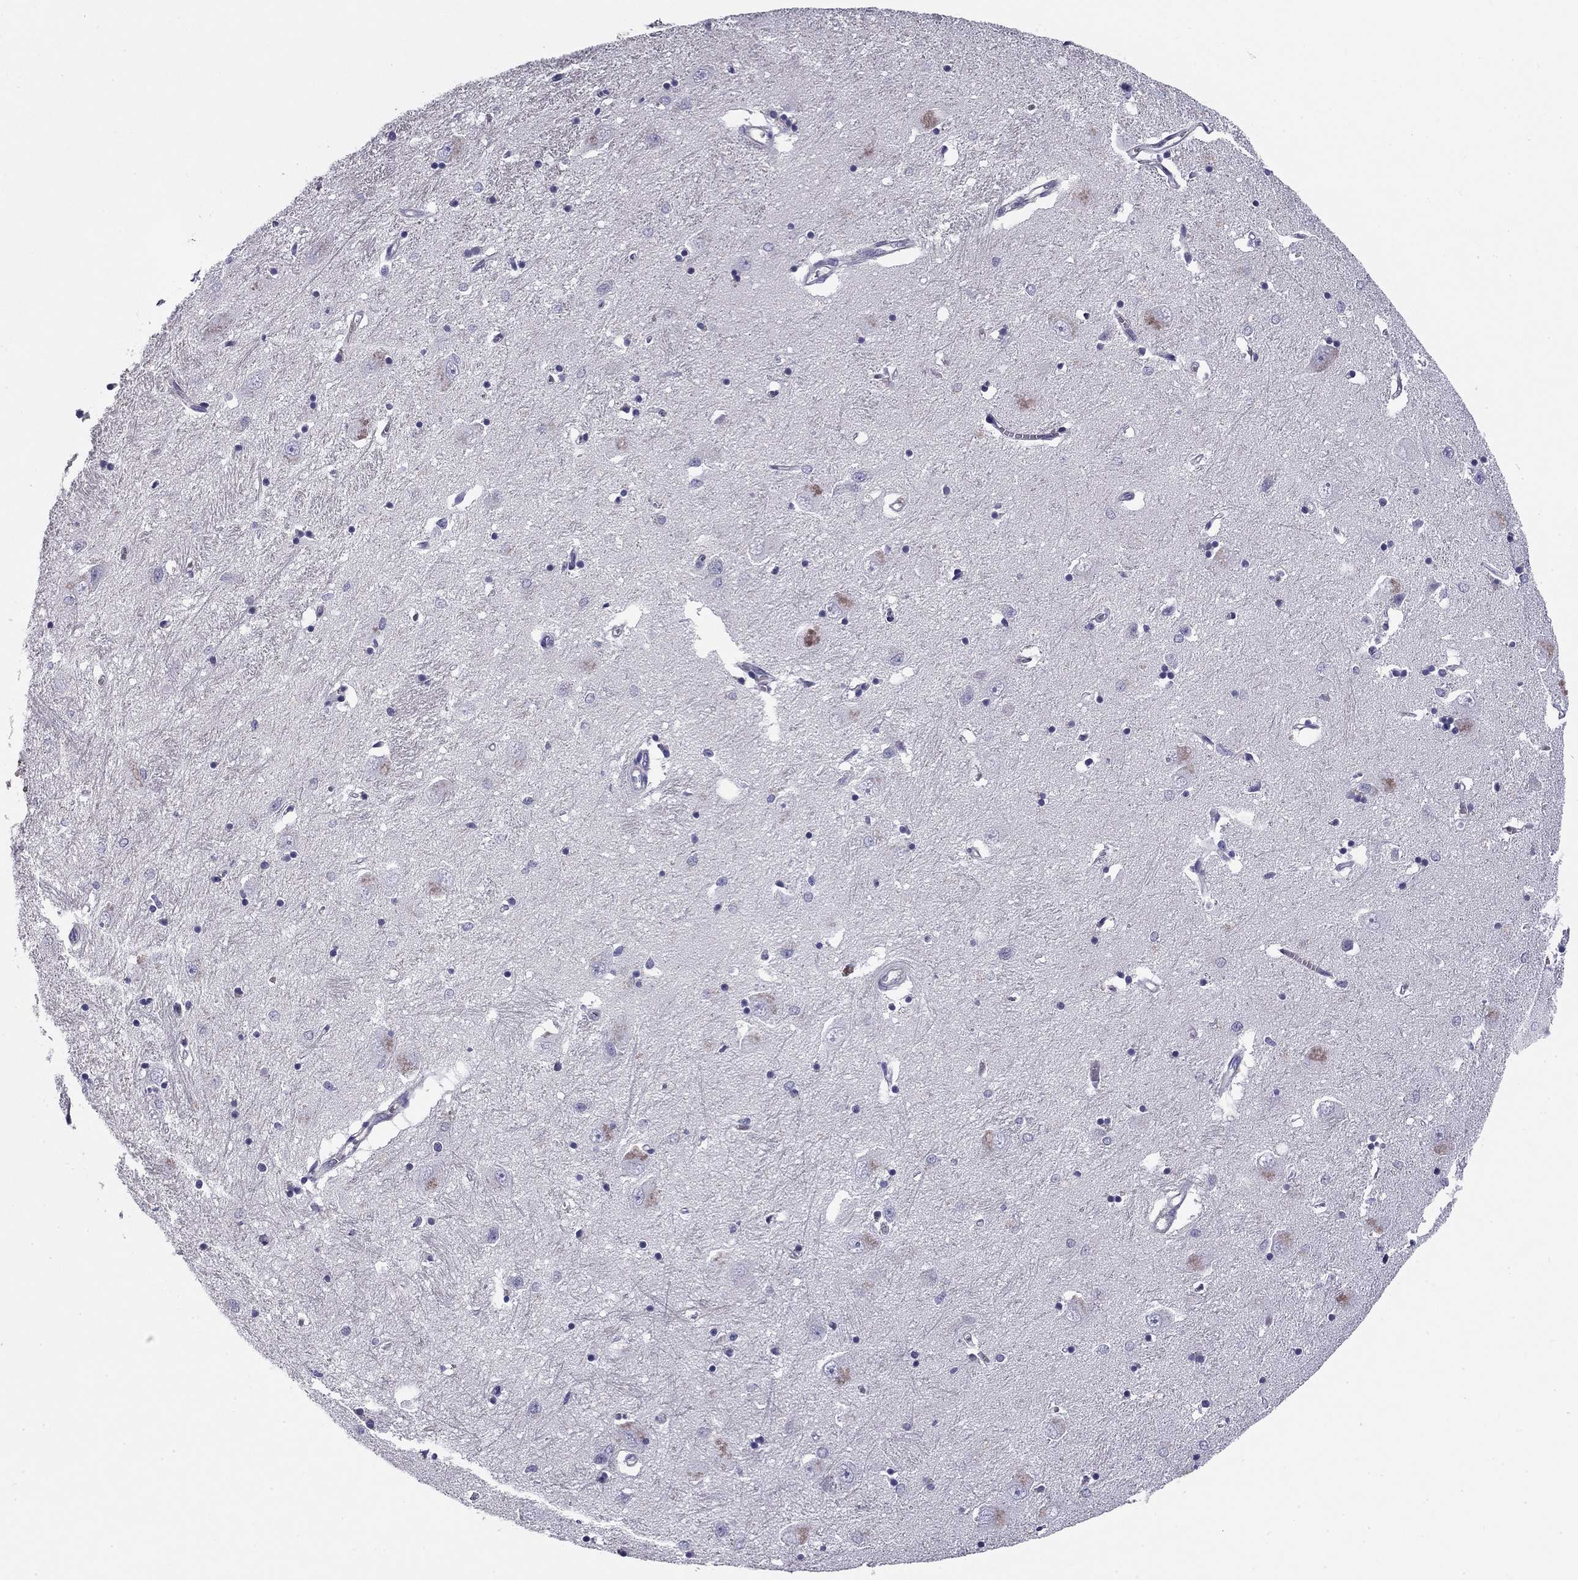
{"staining": {"intensity": "negative", "quantity": "none", "location": "none"}, "tissue": "caudate", "cell_type": "Glial cells", "image_type": "normal", "snomed": [{"axis": "morphology", "description": "Normal tissue, NOS"}, {"axis": "topography", "description": "Lateral ventricle wall"}], "caption": "There is no significant expression in glial cells of caudate. (DAB (3,3'-diaminobenzidine) IHC visualized using brightfield microscopy, high magnification).", "gene": "FLNC", "patient": {"sex": "male", "age": 54}}